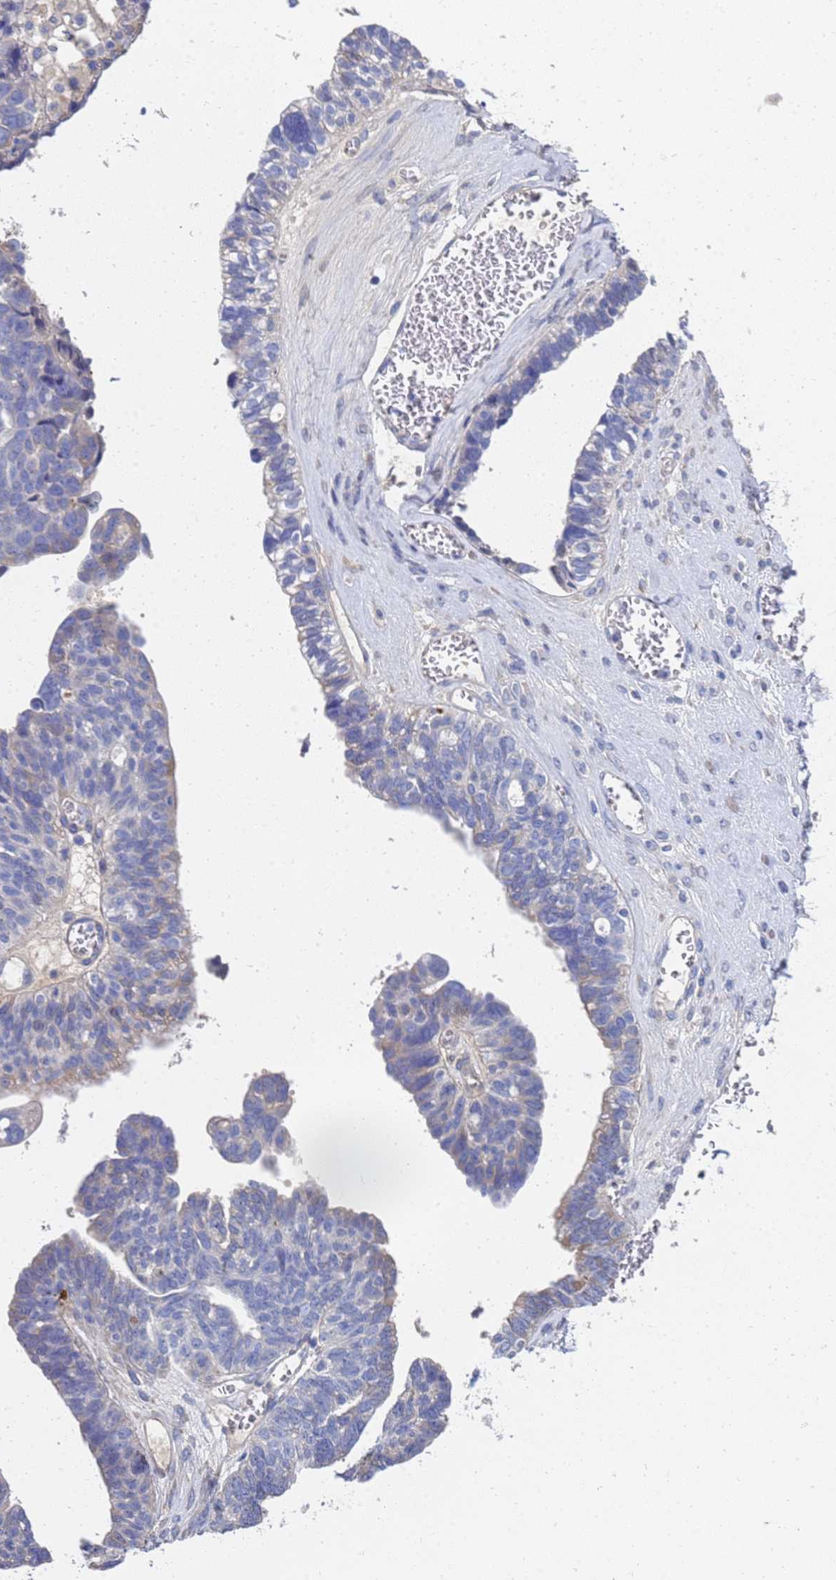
{"staining": {"intensity": "negative", "quantity": "none", "location": "none"}, "tissue": "ovarian cancer", "cell_type": "Tumor cells", "image_type": "cancer", "snomed": [{"axis": "morphology", "description": "Cystadenocarcinoma, serous, NOS"}, {"axis": "topography", "description": "Ovary"}], "caption": "High magnification brightfield microscopy of serous cystadenocarcinoma (ovarian) stained with DAB (3,3'-diaminobenzidine) (brown) and counterstained with hematoxylin (blue): tumor cells show no significant expression.", "gene": "LBX2", "patient": {"sex": "female", "age": 79}}